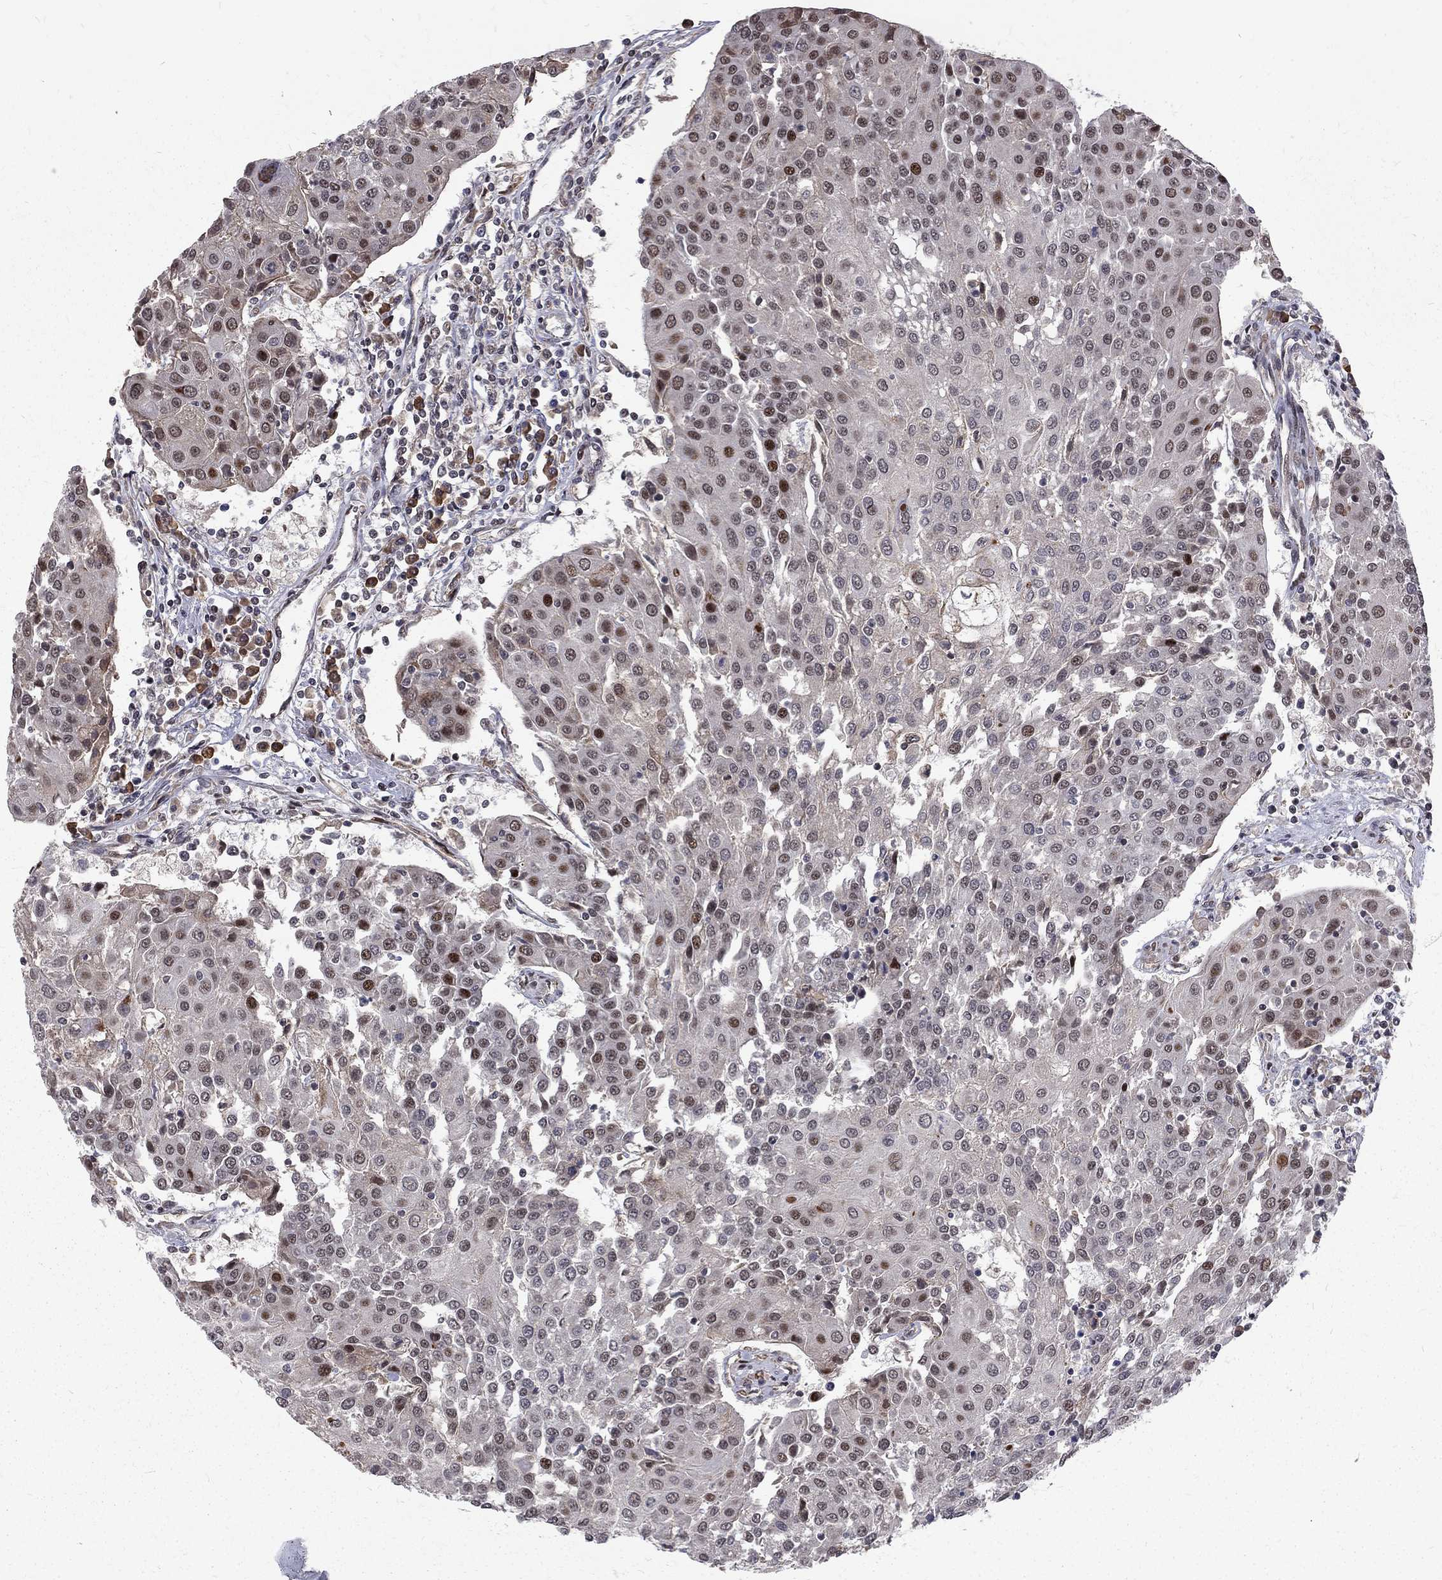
{"staining": {"intensity": "strong", "quantity": "<25%", "location": "nuclear"}, "tissue": "urothelial cancer", "cell_type": "Tumor cells", "image_type": "cancer", "snomed": [{"axis": "morphology", "description": "Urothelial carcinoma, High grade"}, {"axis": "topography", "description": "Urinary bladder"}], "caption": "A medium amount of strong nuclear staining is seen in approximately <25% of tumor cells in urothelial carcinoma (high-grade) tissue.", "gene": "TCEAL1", "patient": {"sex": "female", "age": 85}}